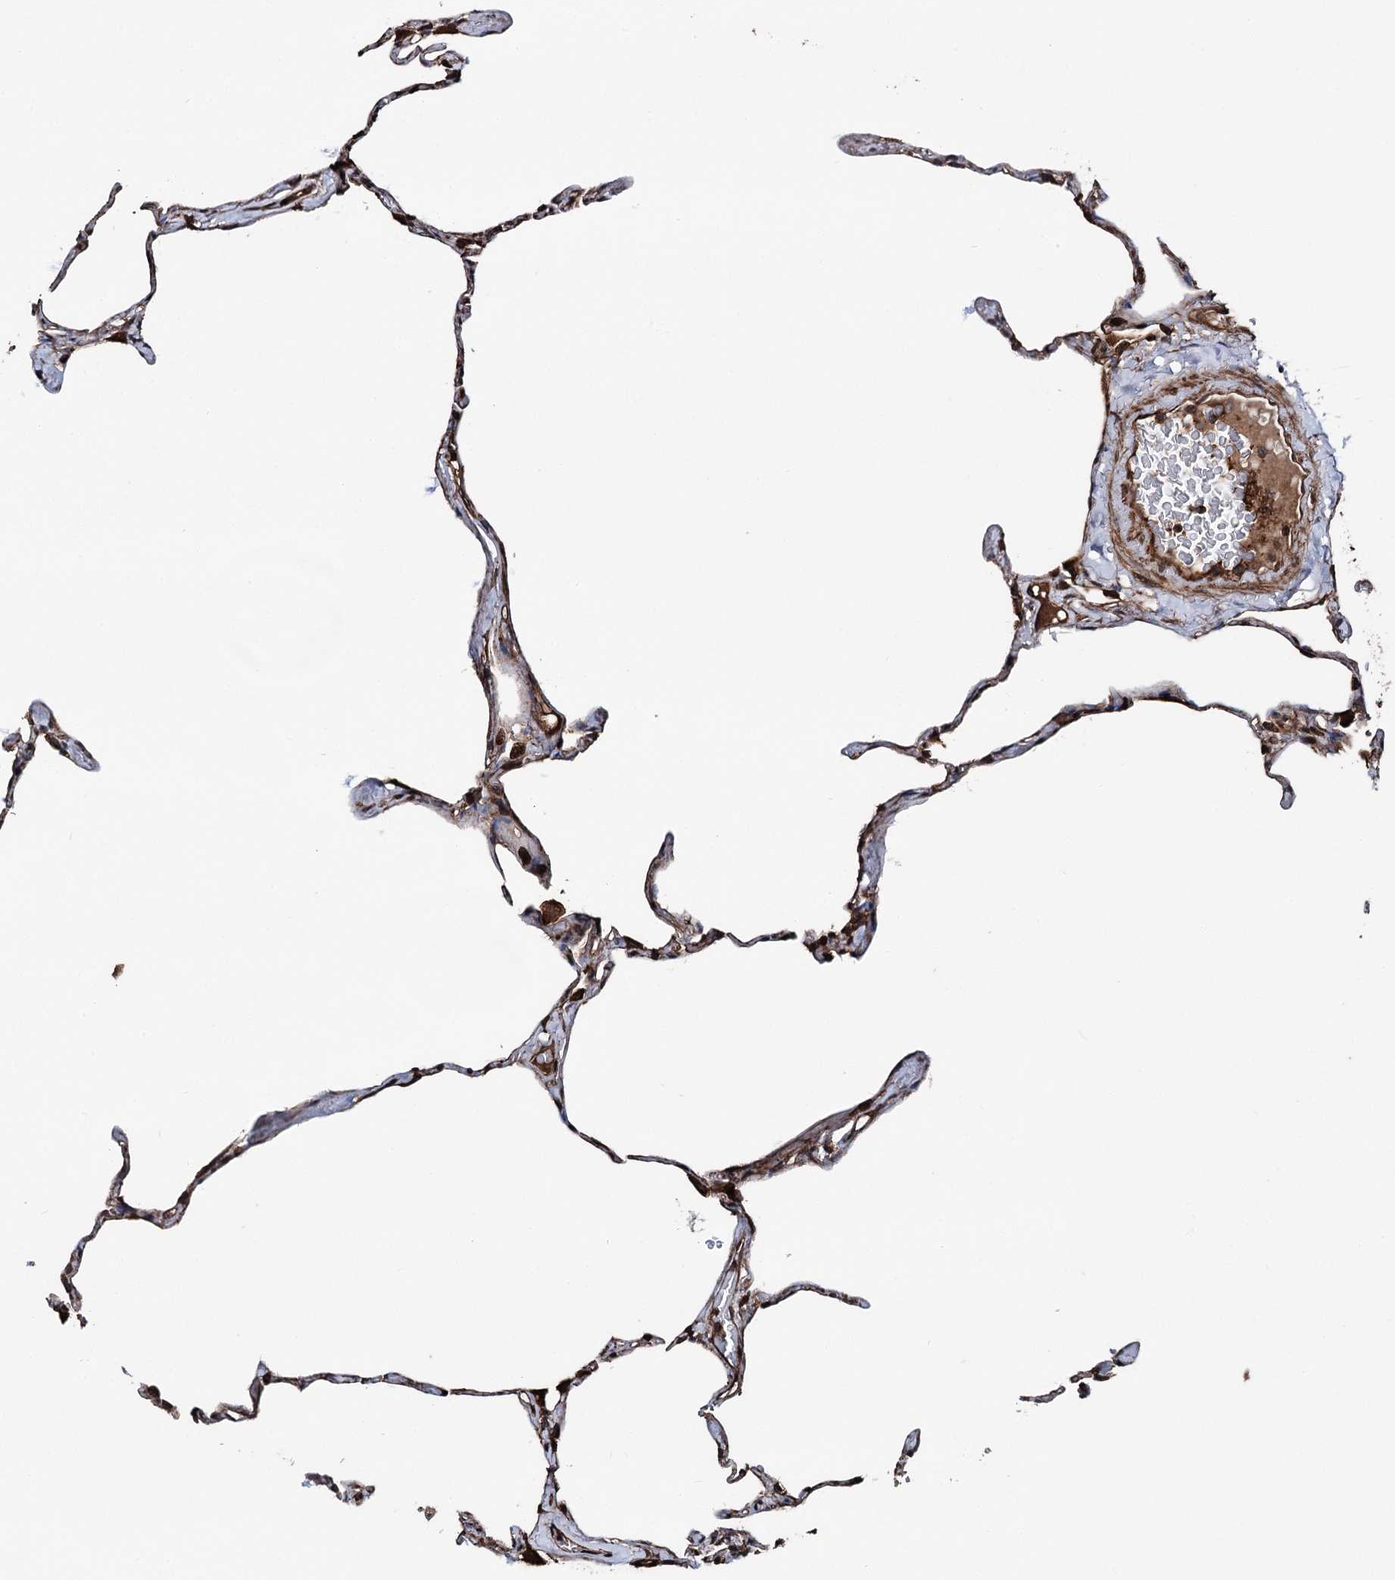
{"staining": {"intensity": "moderate", "quantity": ">75%", "location": "cytoplasmic/membranous"}, "tissue": "lung", "cell_type": "Alveolar cells", "image_type": "normal", "snomed": [{"axis": "morphology", "description": "Normal tissue, NOS"}, {"axis": "topography", "description": "Lung"}], "caption": "There is medium levels of moderate cytoplasmic/membranous positivity in alveolar cells of normal lung, as demonstrated by immunohistochemical staining (brown color).", "gene": "ITFG2", "patient": {"sex": "male", "age": 65}}